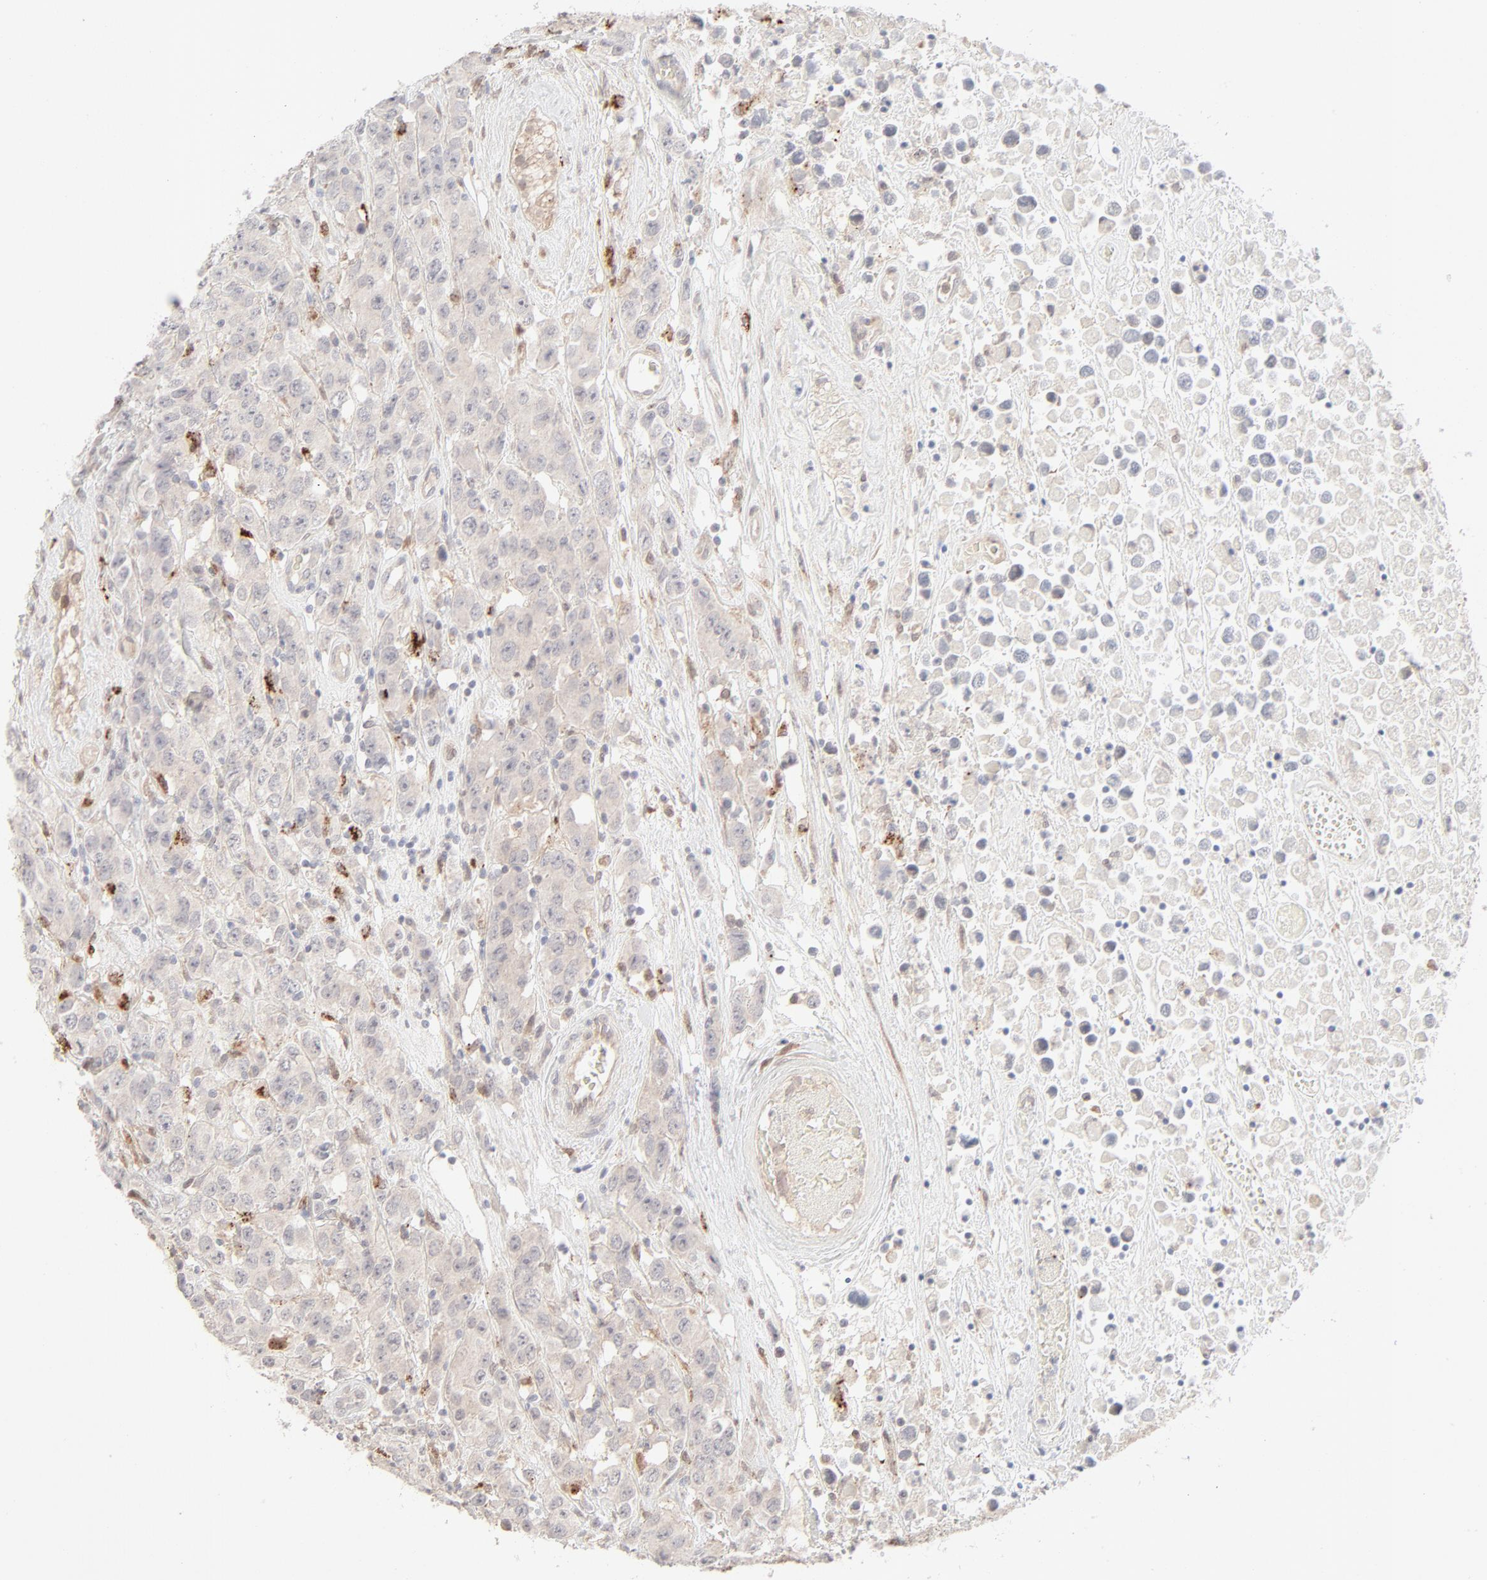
{"staining": {"intensity": "negative", "quantity": "none", "location": "none"}, "tissue": "testis cancer", "cell_type": "Tumor cells", "image_type": "cancer", "snomed": [{"axis": "morphology", "description": "Seminoma, NOS"}, {"axis": "topography", "description": "Testis"}], "caption": "Tumor cells show no significant staining in testis cancer. (DAB (3,3'-diaminobenzidine) immunohistochemistry (IHC) with hematoxylin counter stain).", "gene": "LGALS2", "patient": {"sex": "male", "age": 52}}